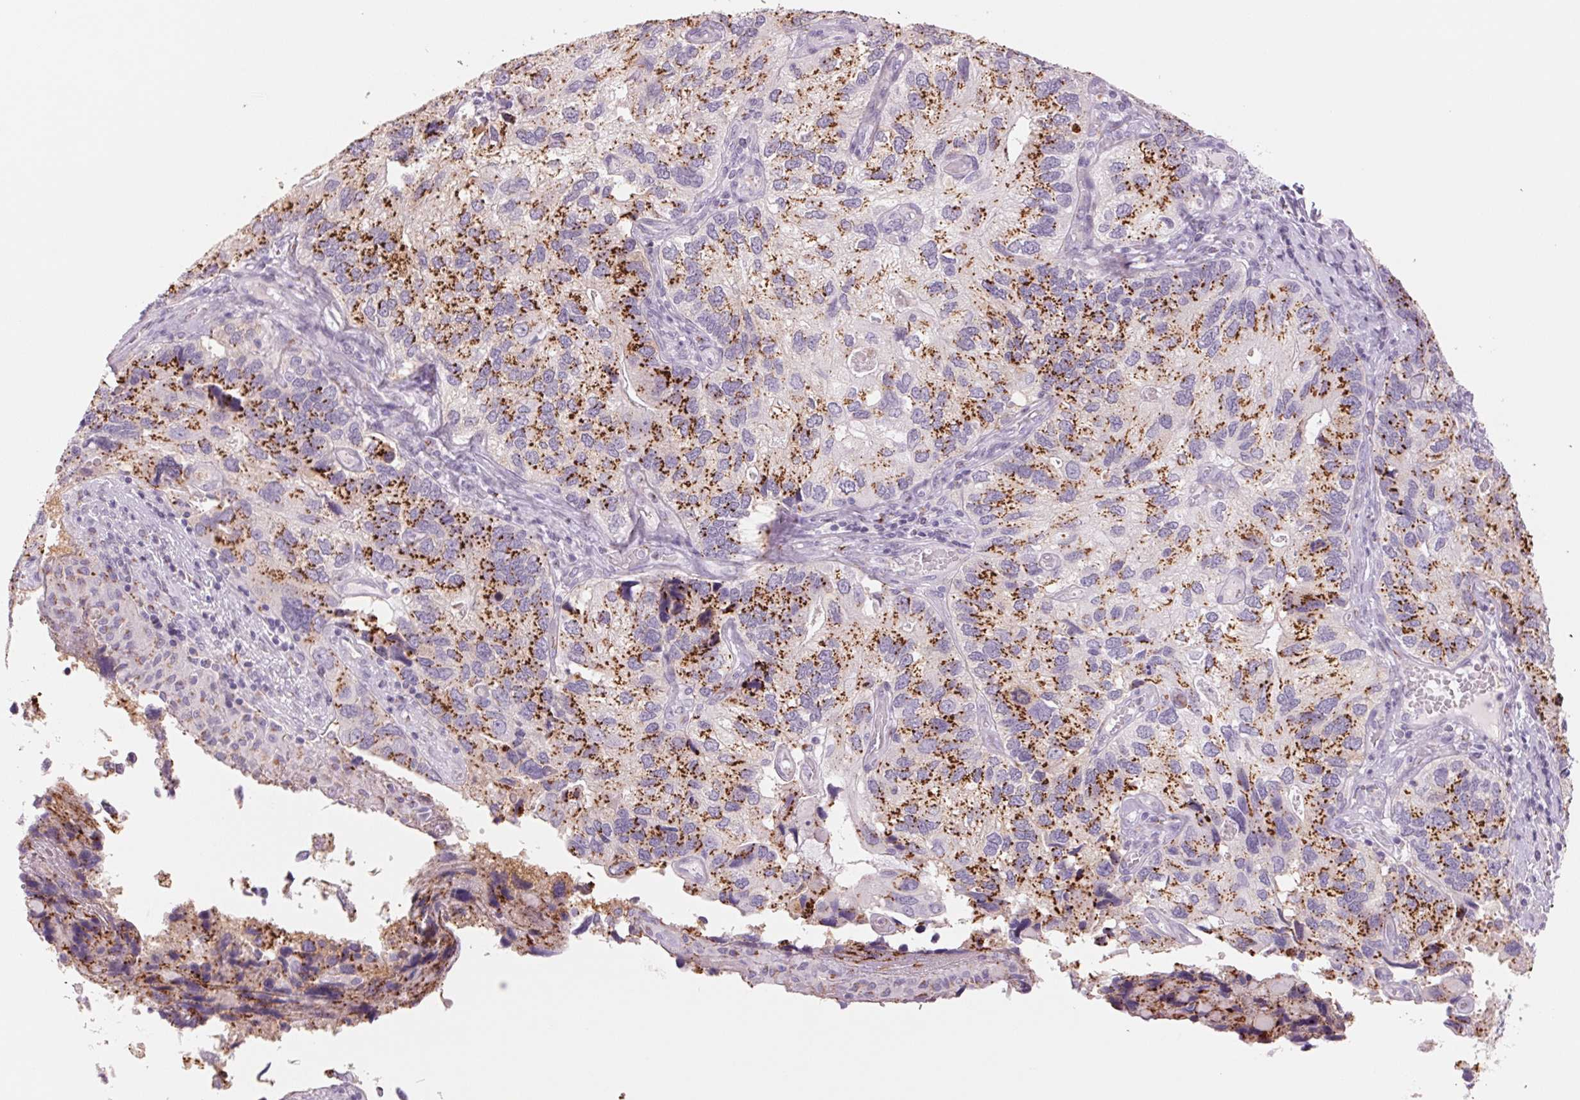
{"staining": {"intensity": "strong", "quantity": ">75%", "location": "cytoplasmic/membranous"}, "tissue": "endometrial cancer", "cell_type": "Tumor cells", "image_type": "cancer", "snomed": [{"axis": "morphology", "description": "Carcinoma, NOS"}, {"axis": "topography", "description": "Uterus"}], "caption": "A brown stain shows strong cytoplasmic/membranous positivity of a protein in carcinoma (endometrial) tumor cells.", "gene": "GALNT7", "patient": {"sex": "female", "age": 76}}